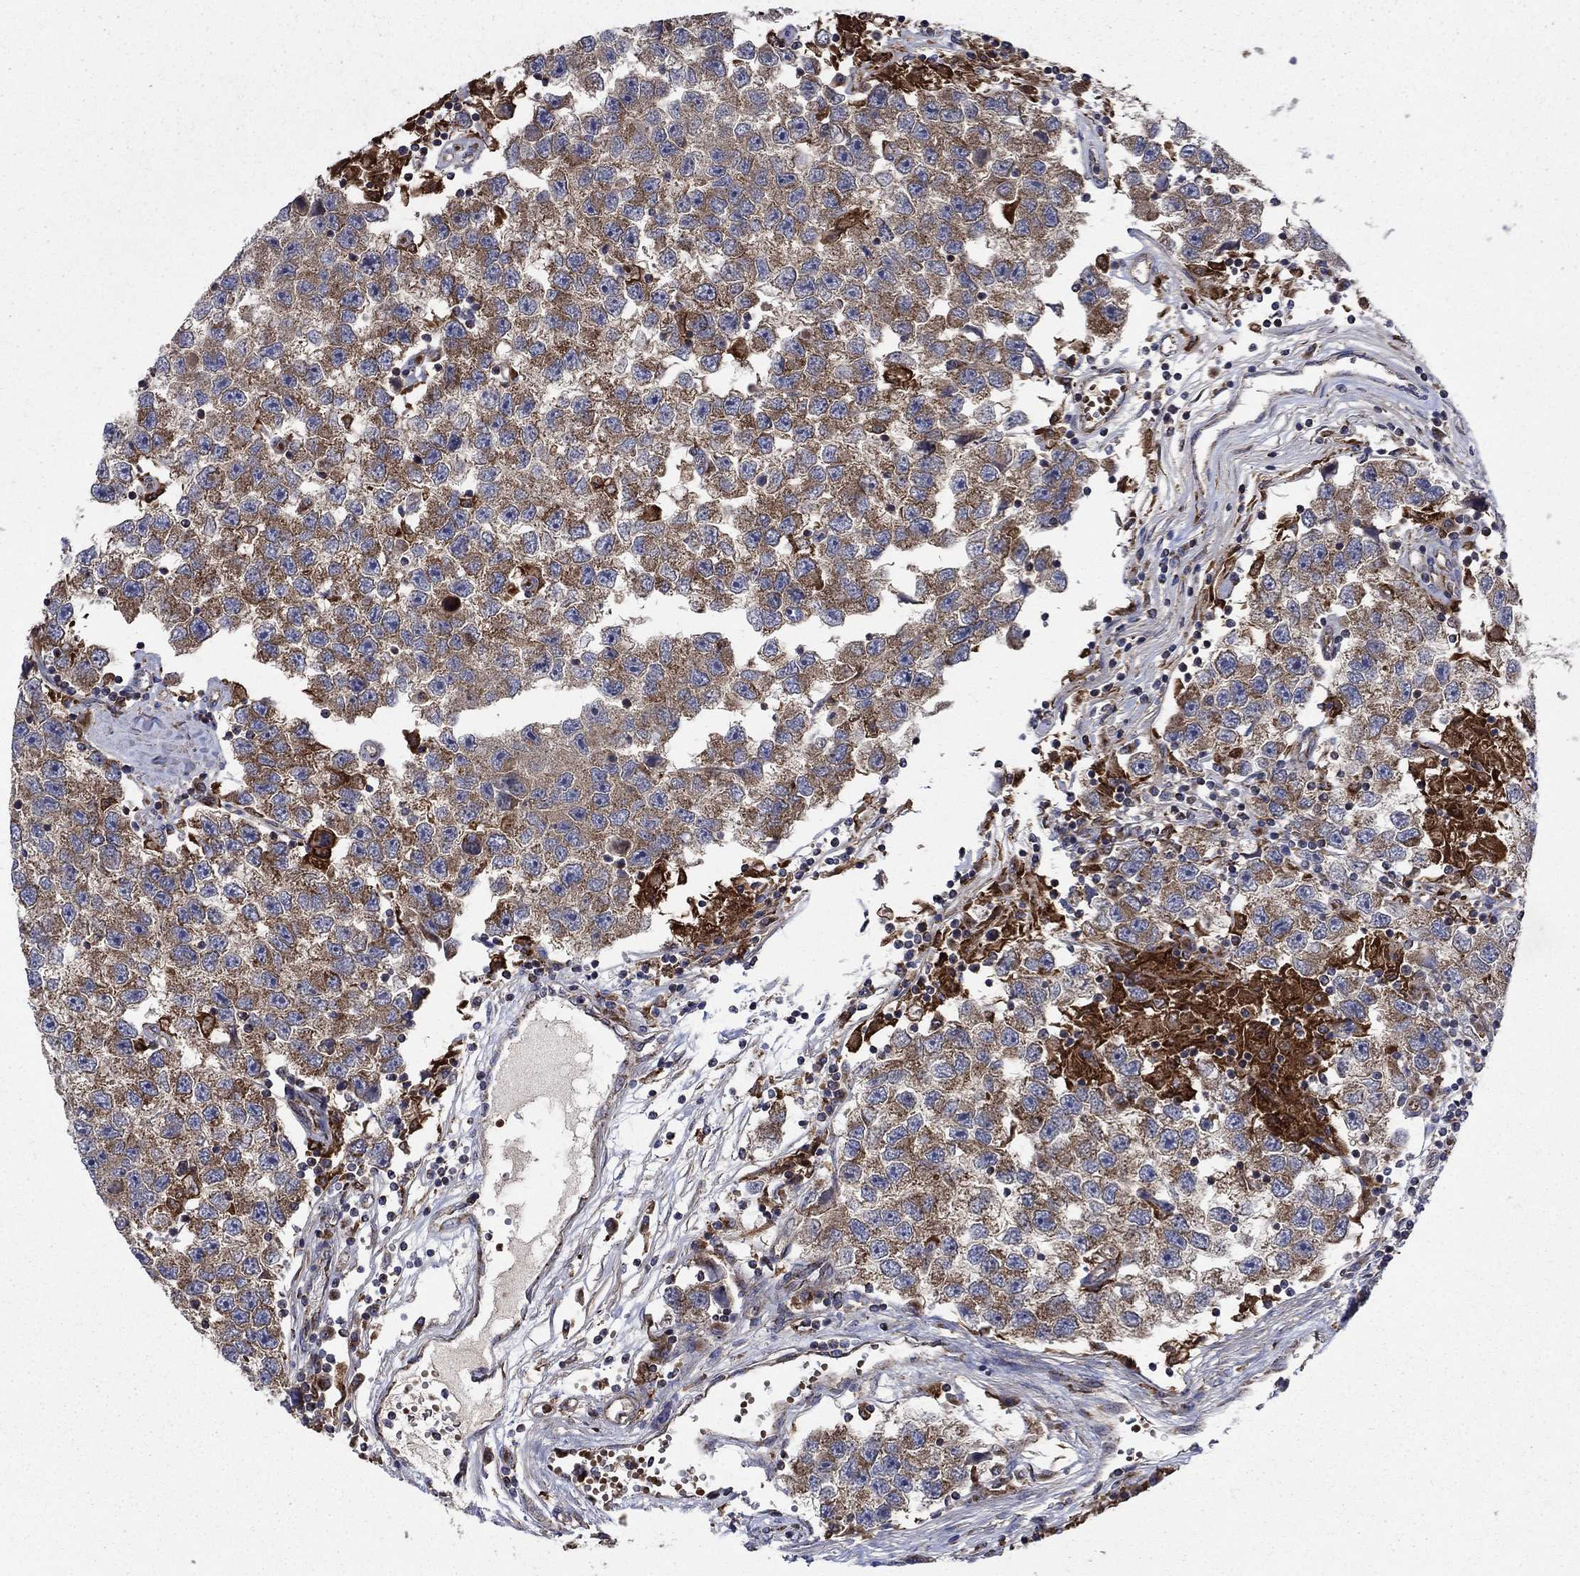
{"staining": {"intensity": "moderate", "quantity": "25%-75%", "location": "cytoplasmic/membranous"}, "tissue": "testis cancer", "cell_type": "Tumor cells", "image_type": "cancer", "snomed": [{"axis": "morphology", "description": "Seminoma, NOS"}, {"axis": "topography", "description": "Testis"}], "caption": "High-magnification brightfield microscopy of testis seminoma stained with DAB (3,3'-diaminobenzidine) (brown) and counterstained with hematoxylin (blue). tumor cells exhibit moderate cytoplasmic/membranous expression is present in approximately25%-75% of cells.", "gene": "RNF19B", "patient": {"sex": "male", "age": 26}}